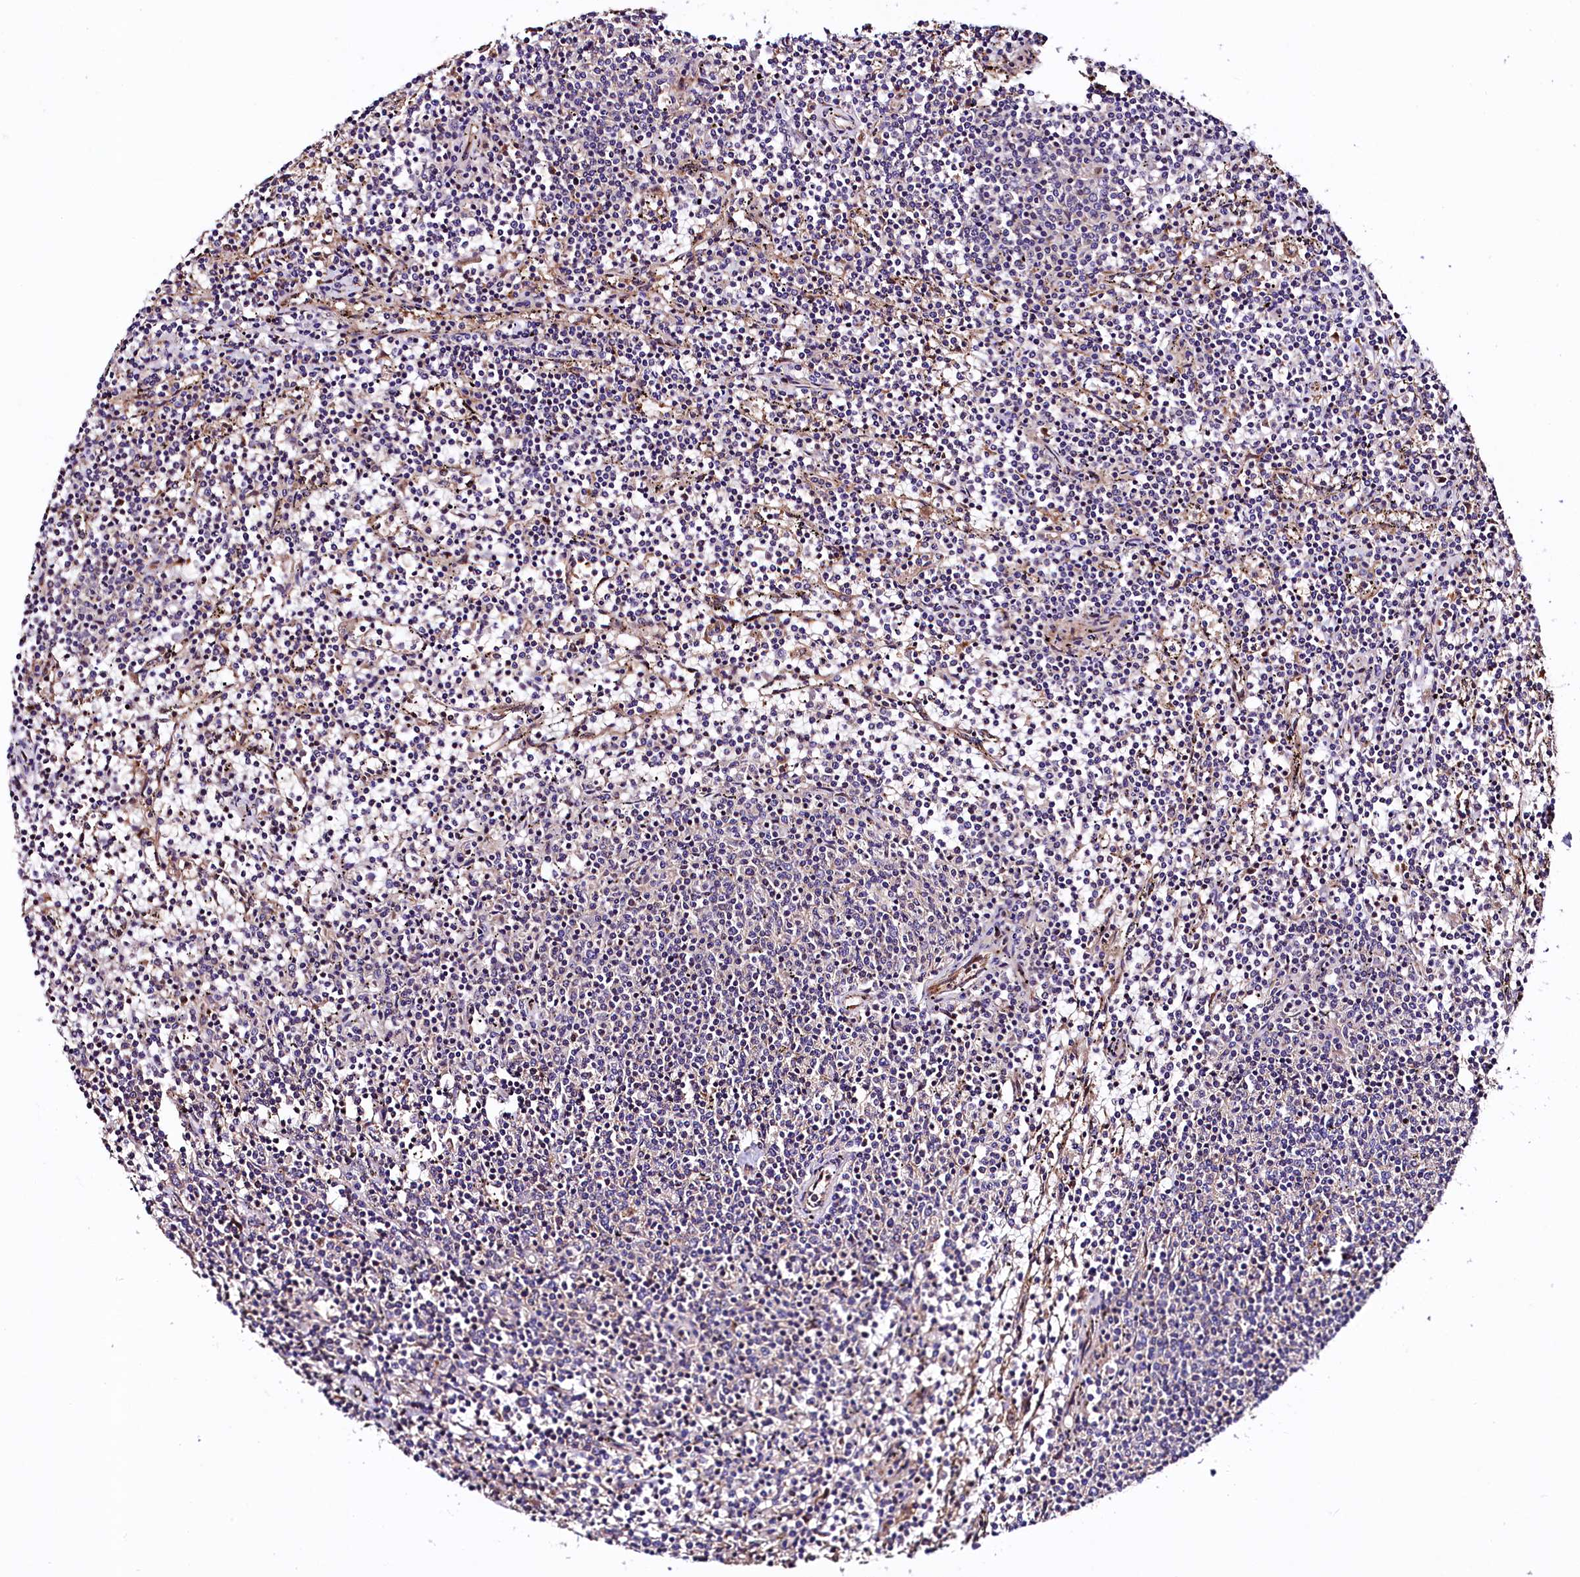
{"staining": {"intensity": "negative", "quantity": "none", "location": "none"}, "tissue": "lymphoma", "cell_type": "Tumor cells", "image_type": "cancer", "snomed": [{"axis": "morphology", "description": "Malignant lymphoma, non-Hodgkin's type, Low grade"}, {"axis": "topography", "description": "Spleen"}], "caption": "Malignant lymphoma, non-Hodgkin's type (low-grade) was stained to show a protein in brown. There is no significant expression in tumor cells.", "gene": "VPS35", "patient": {"sex": "female", "age": 50}}